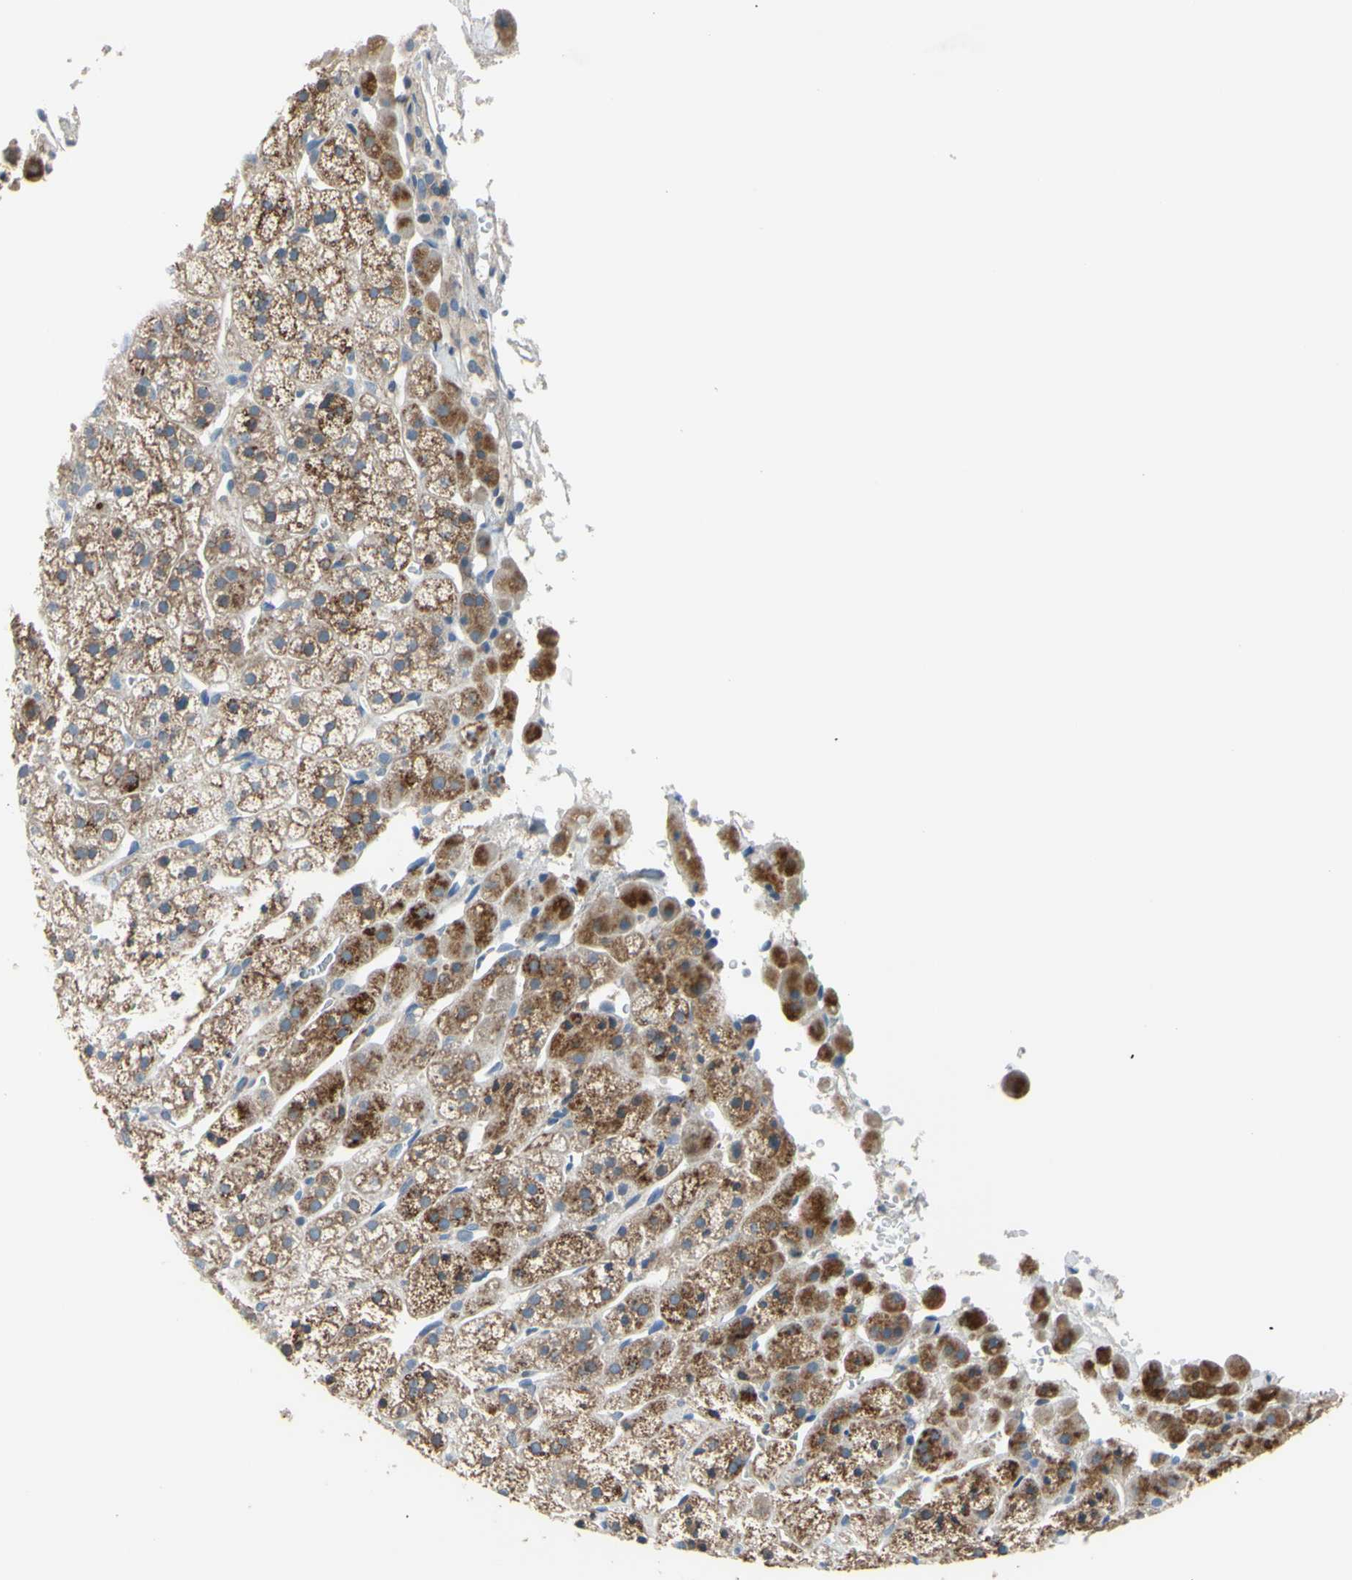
{"staining": {"intensity": "weak", "quantity": ">75%", "location": "cytoplasmic/membranous"}, "tissue": "adrenal gland", "cell_type": "Glandular cells", "image_type": "normal", "snomed": [{"axis": "morphology", "description": "Normal tissue, NOS"}, {"axis": "topography", "description": "Adrenal gland"}], "caption": "Immunohistochemical staining of unremarkable adrenal gland shows >75% levels of weak cytoplasmic/membranous protein expression in approximately >75% of glandular cells. Ihc stains the protein in brown and the nuclei are stained blue.", "gene": "TMEM59L", "patient": {"sex": "male", "age": 56}}